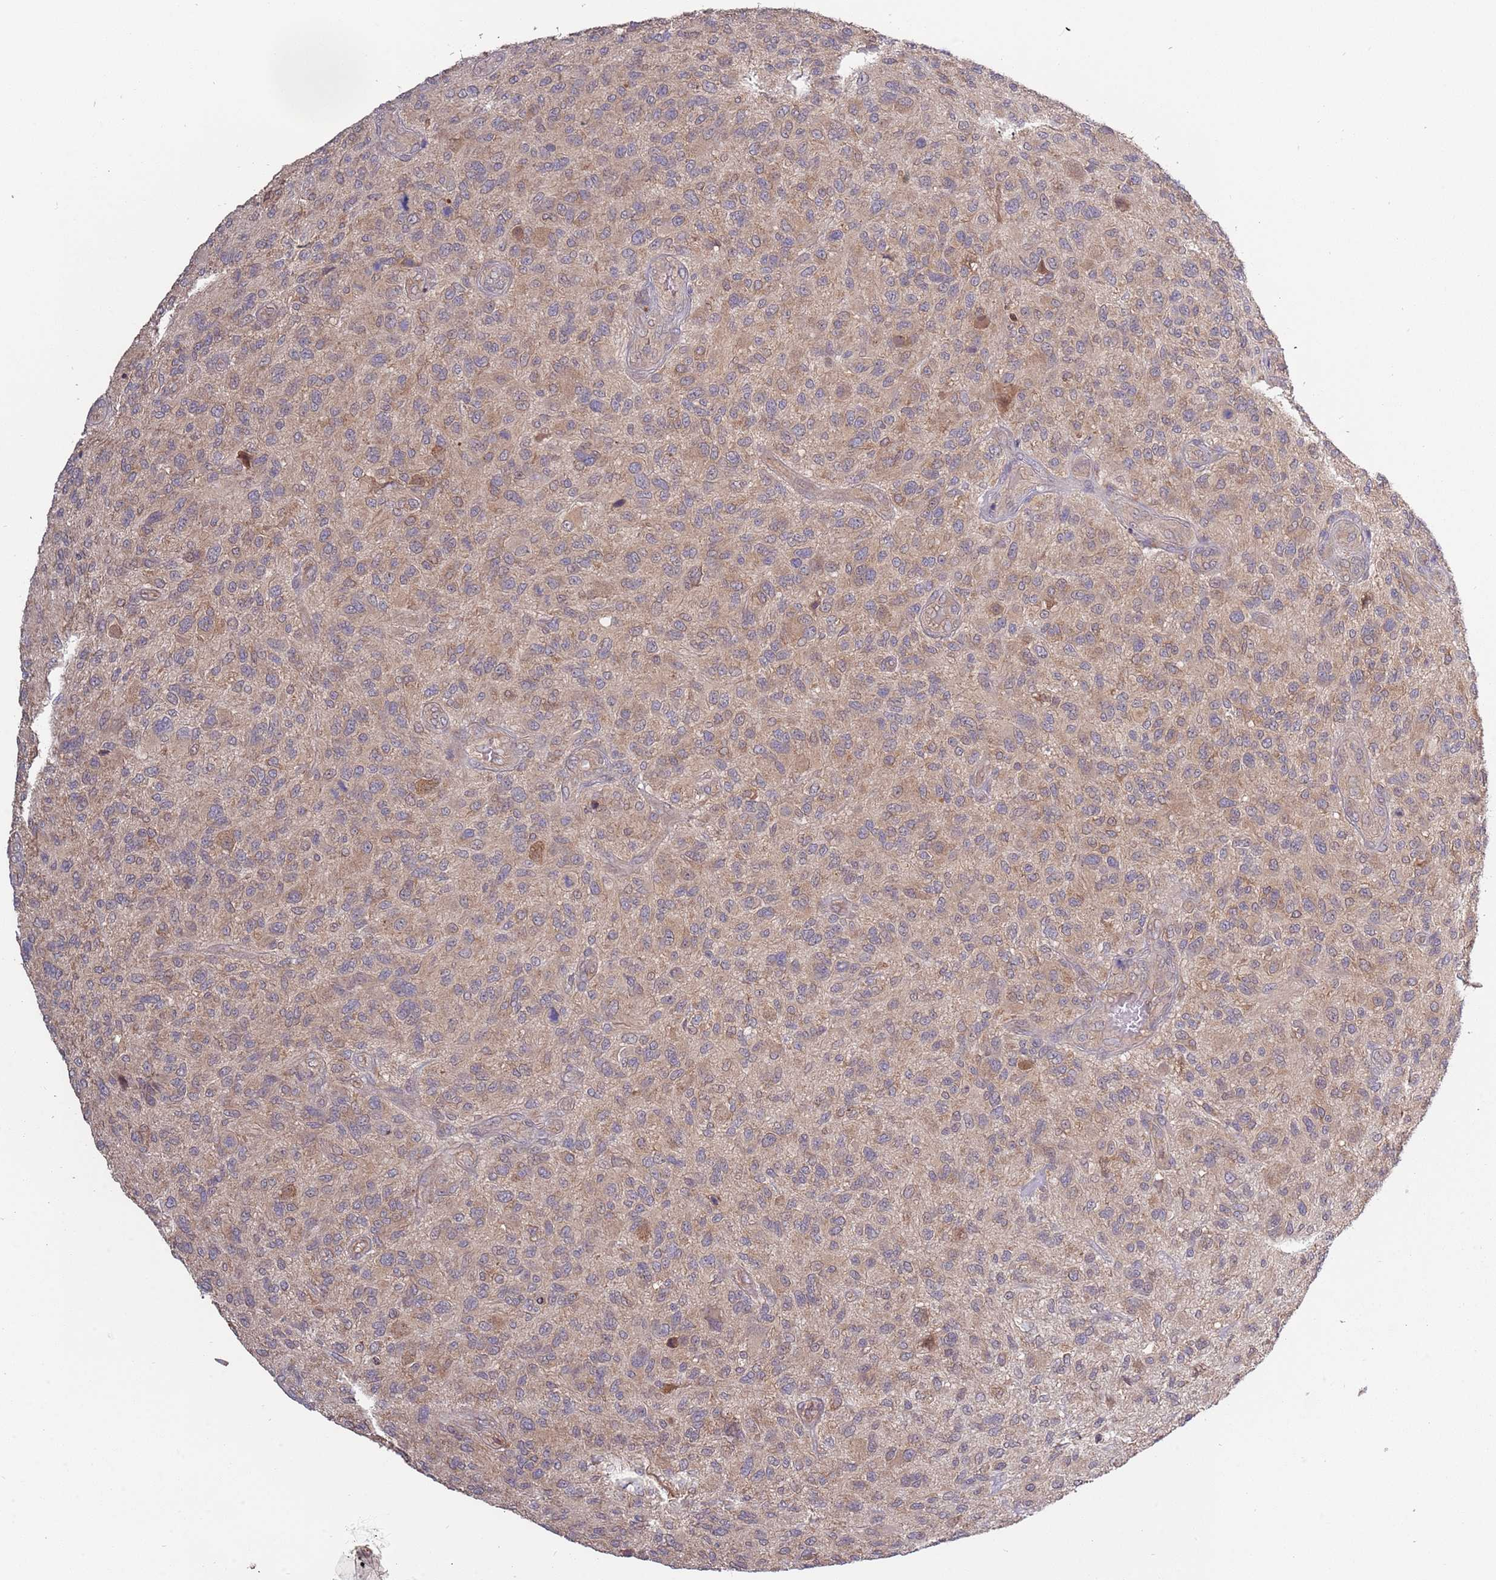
{"staining": {"intensity": "weak", "quantity": "25%-75%", "location": "cytoplasmic/membranous"}, "tissue": "glioma", "cell_type": "Tumor cells", "image_type": "cancer", "snomed": [{"axis": "morphology", "description": "Glioma, malignant, High grade"}, {"axis": "topography", "description": "Brain"}], "caption": "Glioma stained with a brown dye shows weak cytoplasmic/membranous positive staining in about 25%-75% of tumor cells.", "gene": "USP32", "patient": {"sex": "male", "age": 47}}